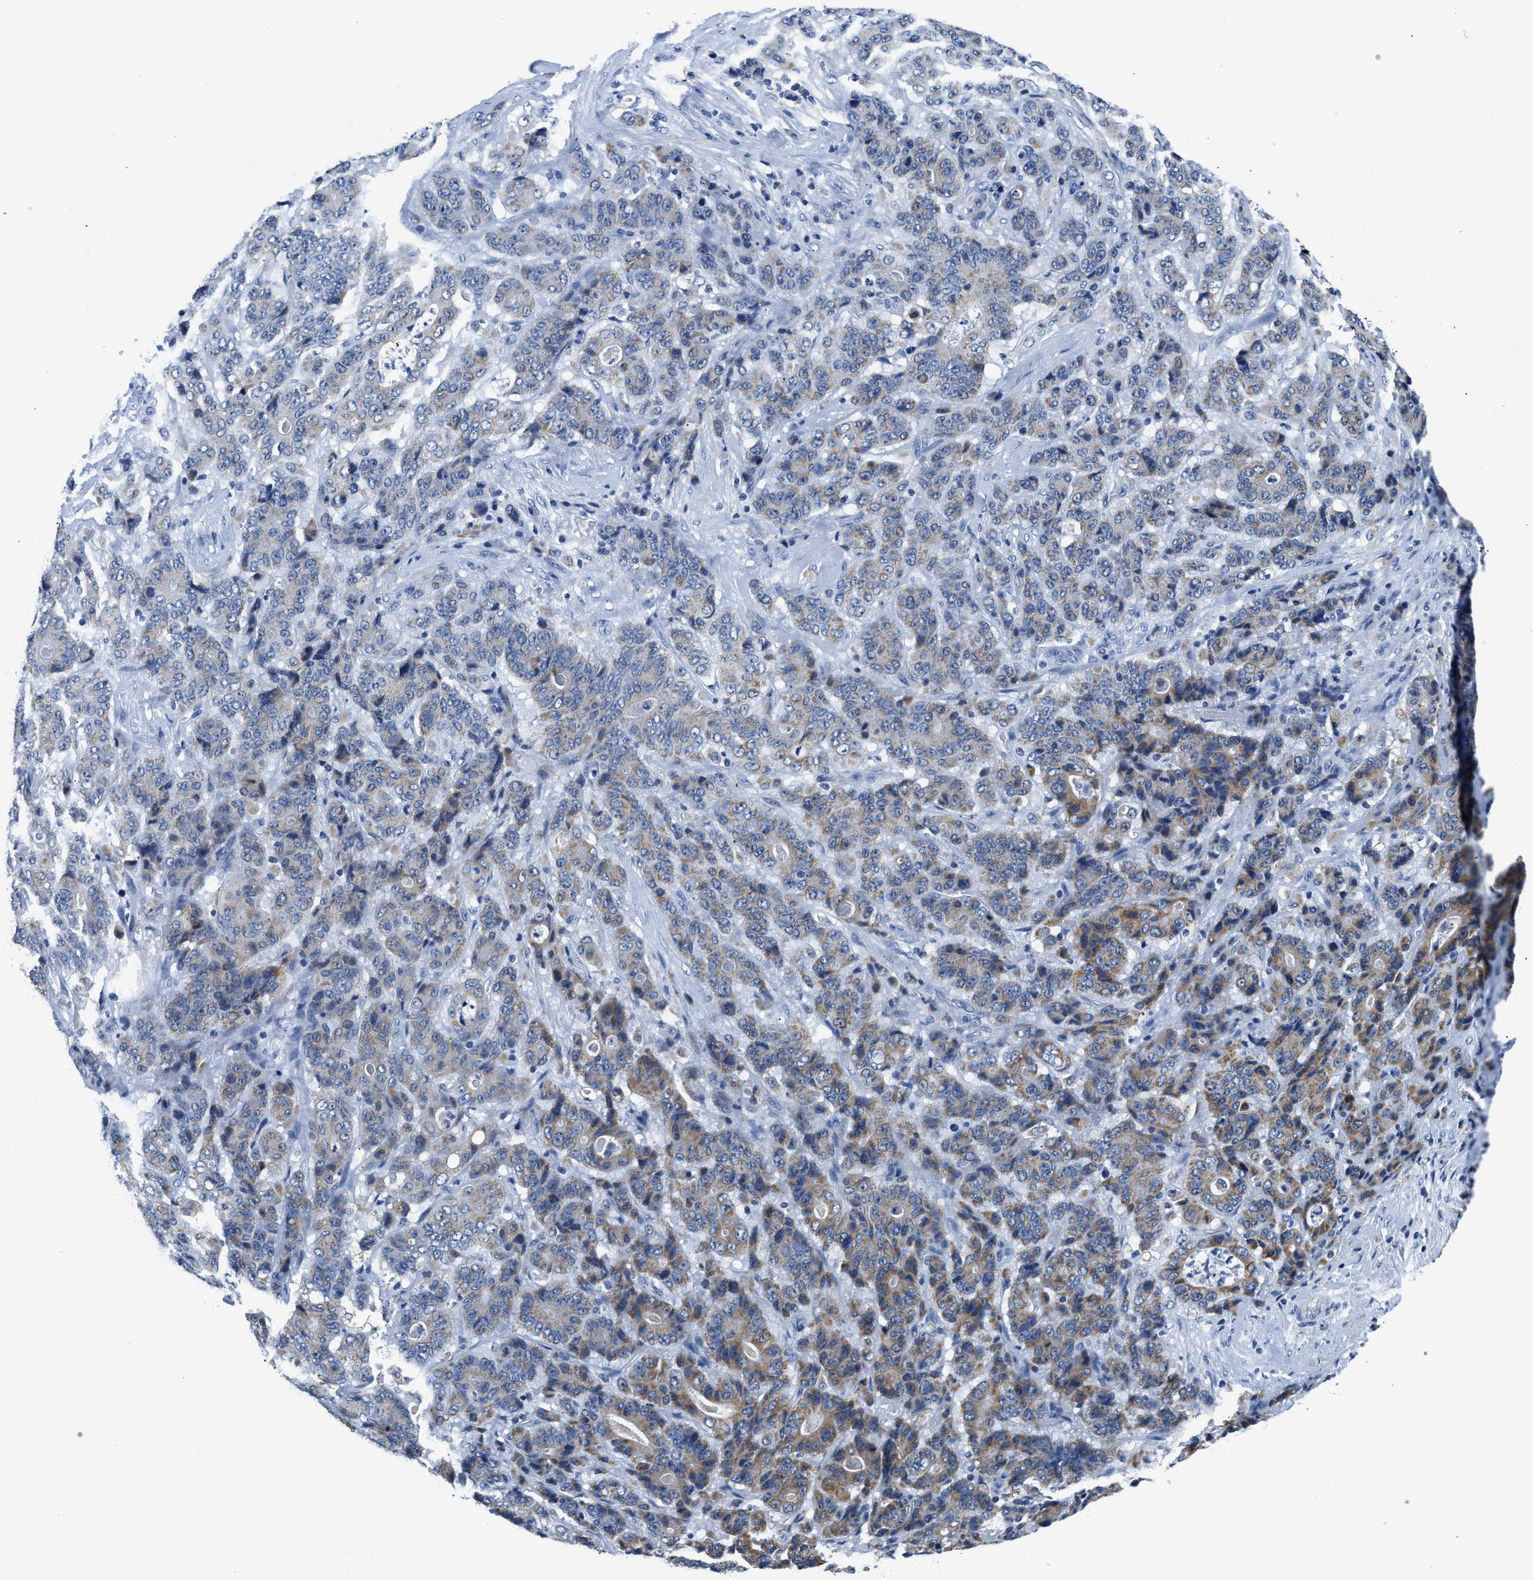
{"staining": {"intensity": "moderate", "quantity": "25%-75%", "location": "cytoplasmic/membranous"}, "tissue": "stomach cancer", "cell_type": "Tumor cells", "image_type": "cancer", "snomed": [{"axis": "morphology", "description": "Adenocarcinoma, NOS"}, {"axis": "topography", "description": "Stomach"}], "caption": "Tumor cells reveal moderate cytoplasmic/membranous staining in approximately 25%-75% of cells in stomach cancer.", "gene": "PCK2", "patient": {"sex": "female", "age": 73}}